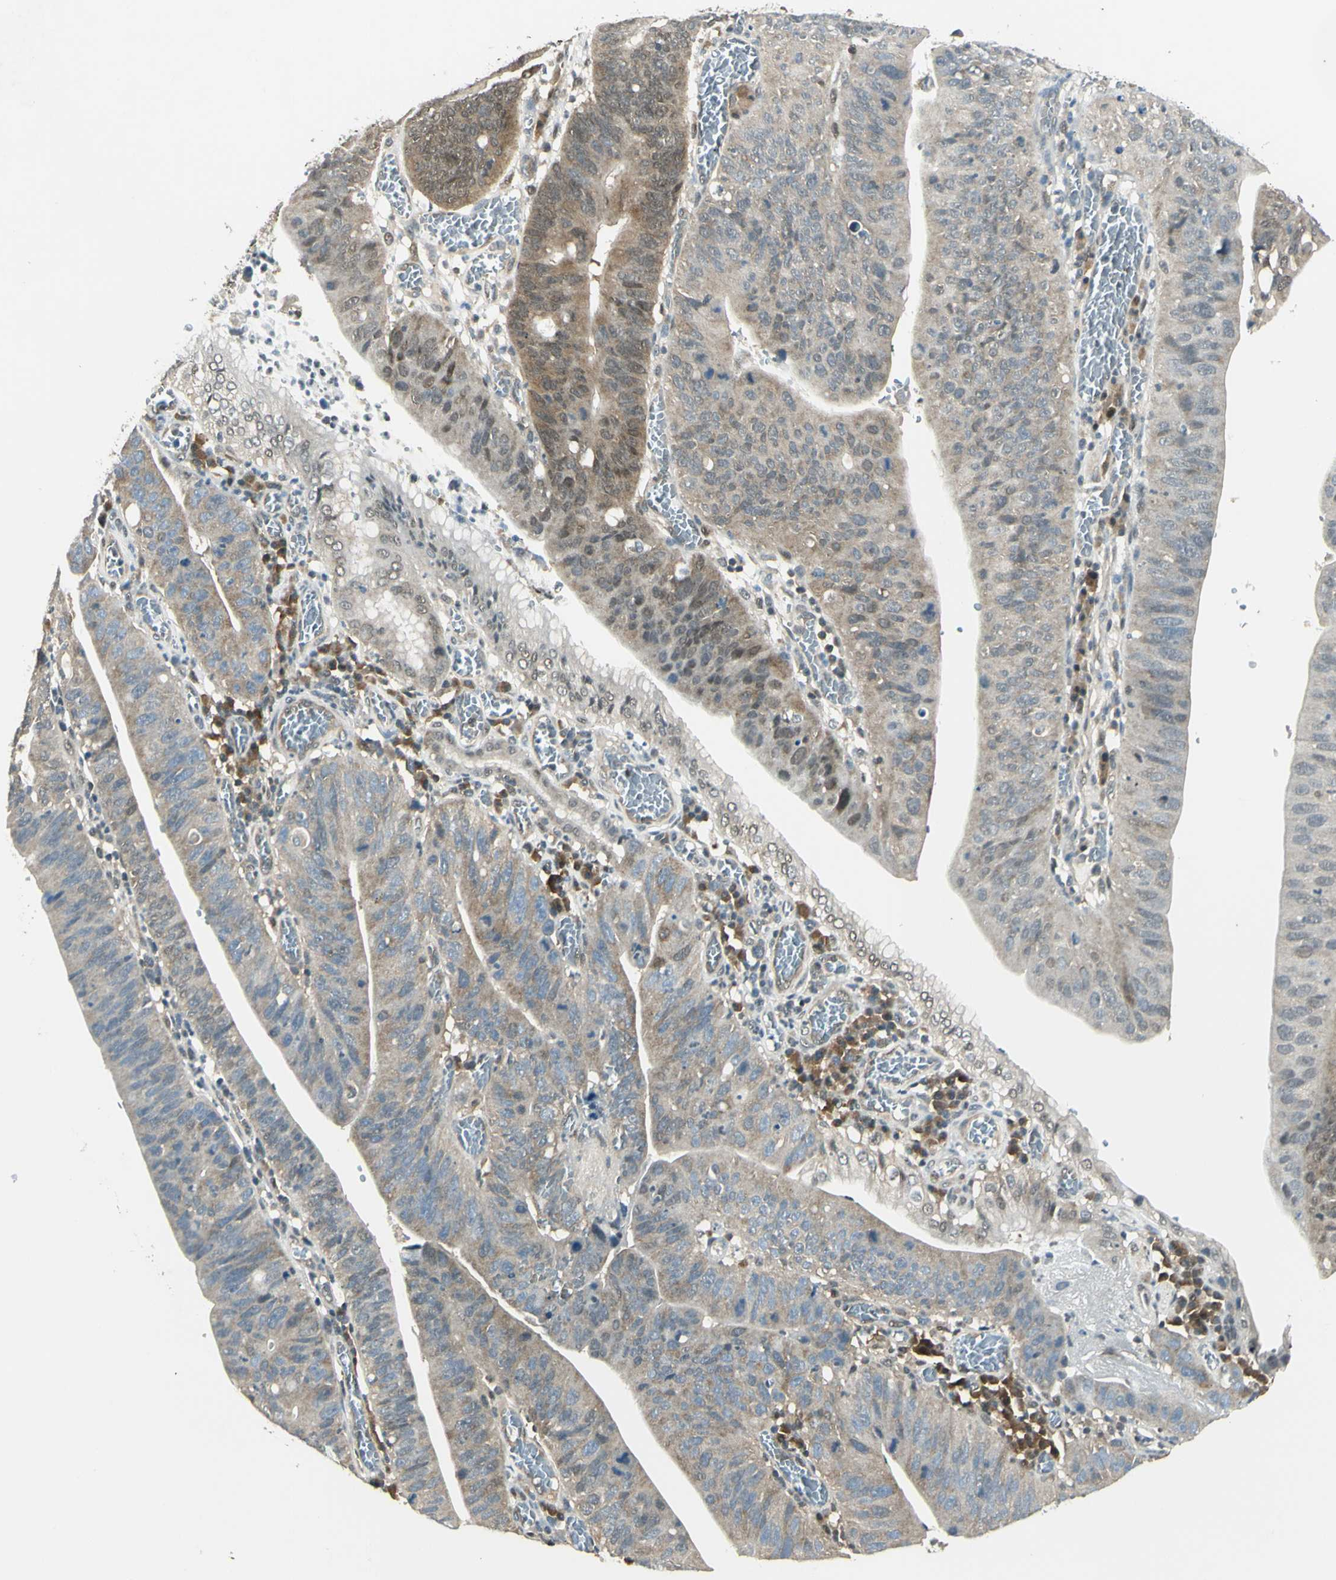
{"staining": {"intensity": "moderate", "quantity": "25%-75%", "location": "cytoplasmic/membranous"}, "tissue": "stomach cancer", "cell_type": "Tumor cells", "image_type": "cancer", "snomed": [{"axis": "morphology", "description": "Adenocarcinoma, NOS"}, {"axis": "topography", "description": "Stomach"}], "caption": "Brown immunohistochemical staining in human adenocarcinoma (stomach) demonstrates moderate cytoplasmic/membranous staining in about 25%-75% of tumor cells.", "gene": "PSMD5", "patient": {"sex": "male", "age": 59}}